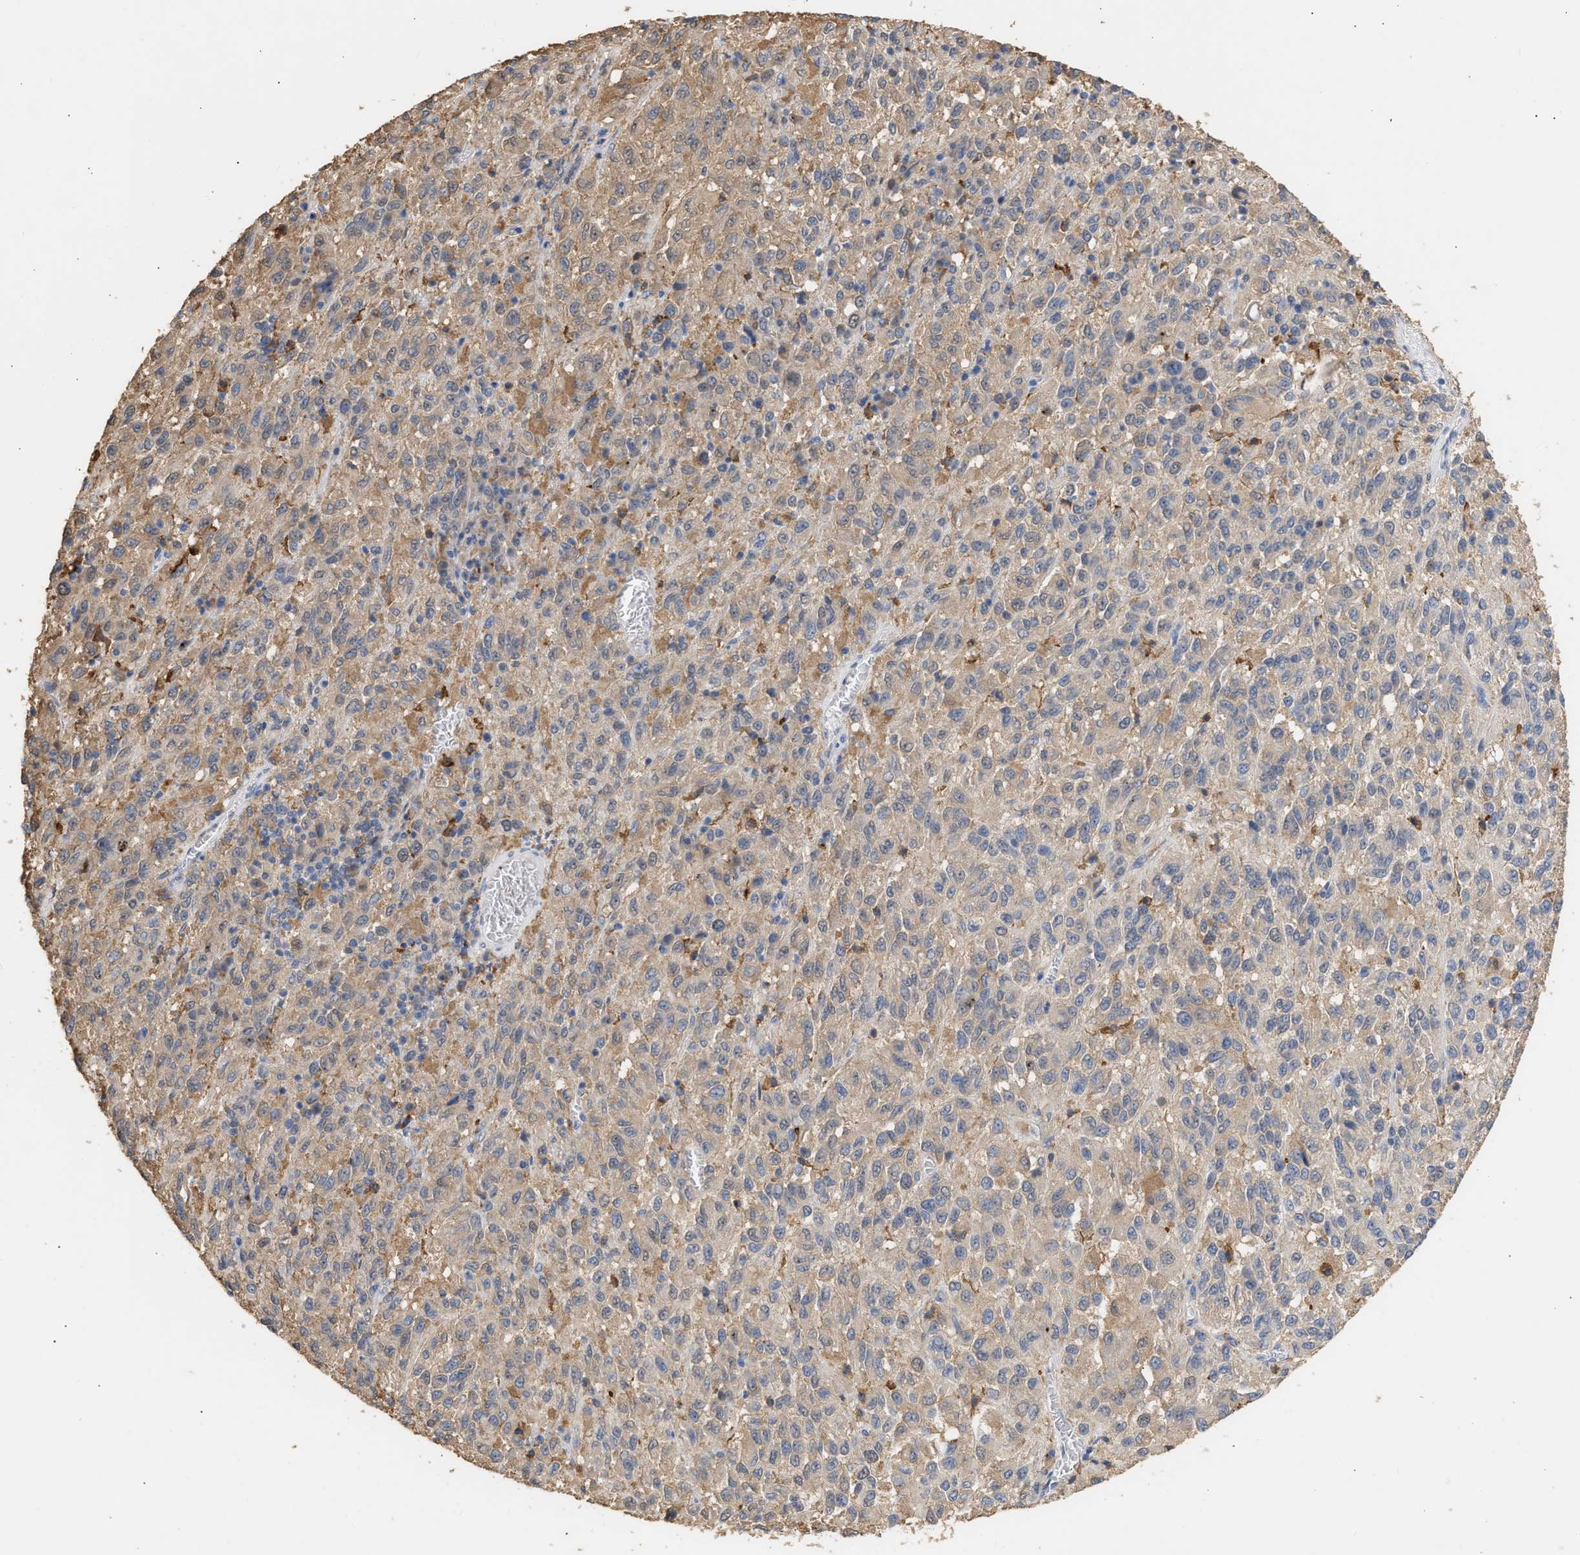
{"staining": {"intensity": "moderate", "quantity": ">75%", "location": "cytoplasmic/membranous"}, "tissue": "melanoma", "cell_type": "Tumor cells", "image_type": "cancer", "snomed": [{"axis": "morphology", "description": "Malignant melanoma, Metastatic site"}, {"axis": "topography", "description": "Lung"}], "caption": "DAB (3,3'-diaminobenzidine) immunohistochemical staining of human melanoma exhibits moderate cytoplasmic/membranous protein staining in about >75% of tumor cells.", "gene": "GCN1", "patient": {"sex": "male", "age": 64}}